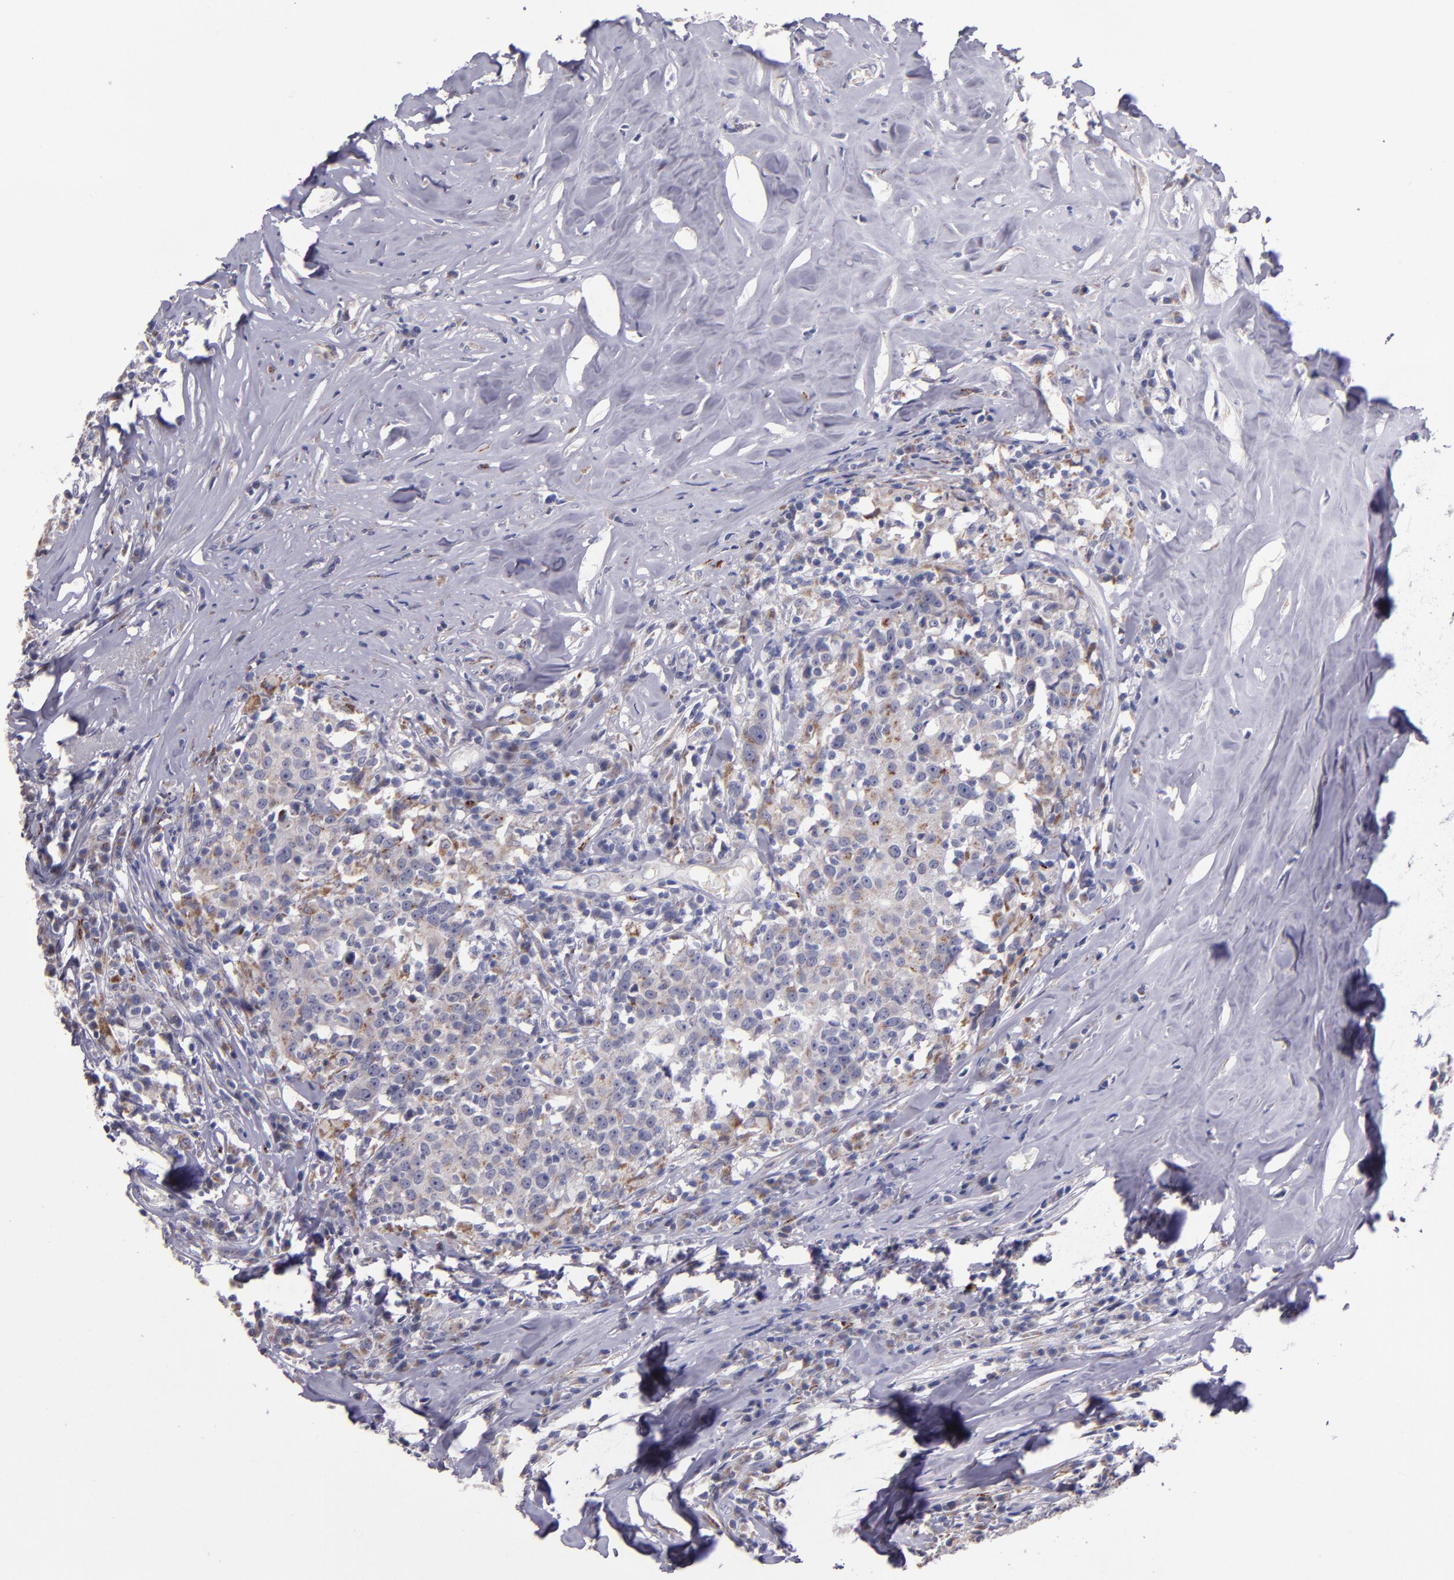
{"staining": {"intensity": "moderate", "quantity": "25%-75%", "location": "cytoplasmic/membranous"}, "tissue": "head and neck cancer", "cell_type": "Tumor cells", "image_type": "cancer", "snomed": [{"axis": "morphology", "description": "Adenocarcinoma, NOS"}, {"axis": "topography", "description": "Salivary gland"}, {"axis": "topography", "description": "Head-Neck"}], "caption": "This is an image of immunohistochemistry staining of head and neck adenocarcinoma, which shows moderate expression in the cytoplasmic/membranous of tumor cells.", "gene": "RAB41", "patient": {"sex": "female", "age": 65}}